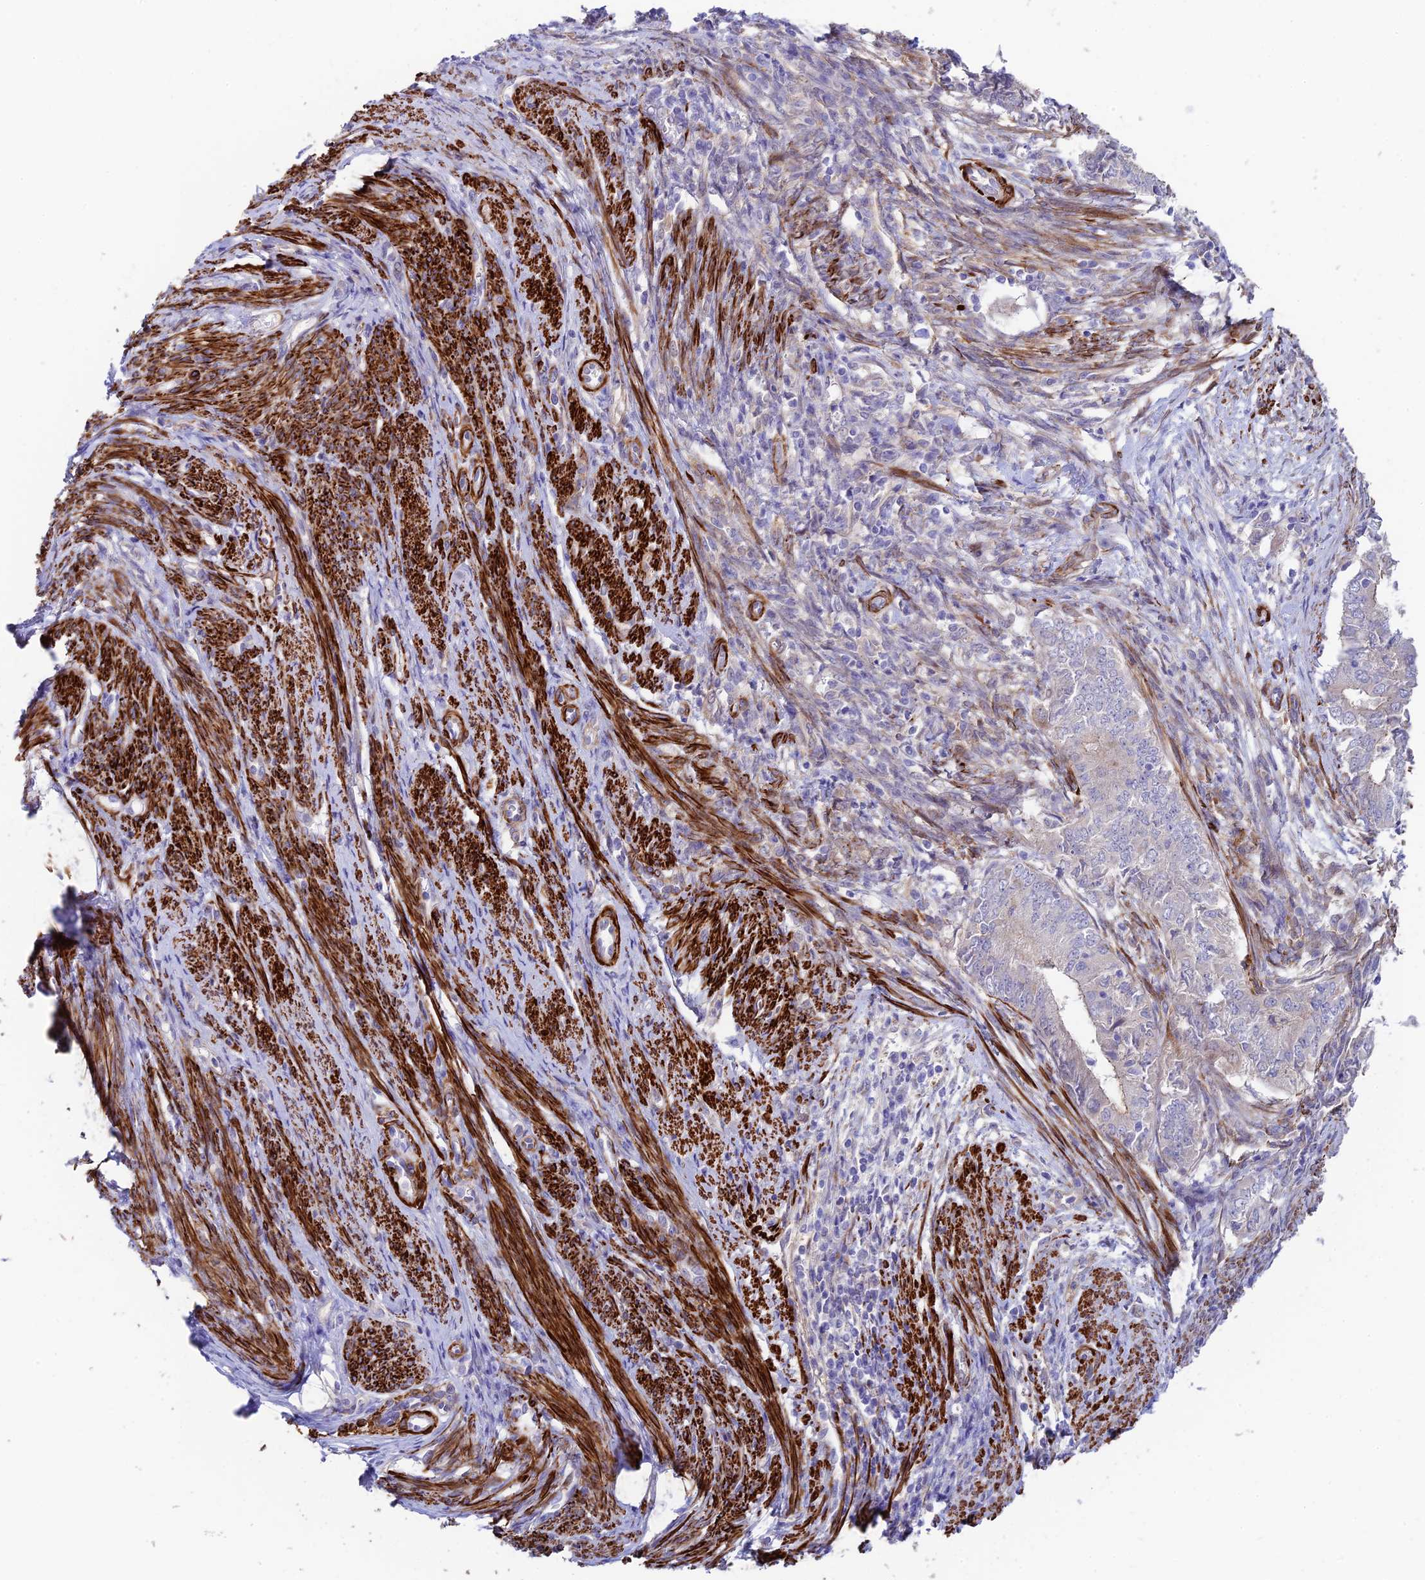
{"staining": {"intensity": "negative", "quantity": "none", "location": "none"}, "tissue": "endometrial cancer", "cell_type": "Tumor cells", "image_type": "cancer", "snomed": [{"axis": "morphology", "description": "Adenocarcinoma, NOS"}, {"axis": "topography", "description": "Endometrium"}], "caption": "Tumor cells show no significant positivity in endometrial cancer.", "gene": "ANKRD50", "patient": {"sex": "female", "age": 62}}